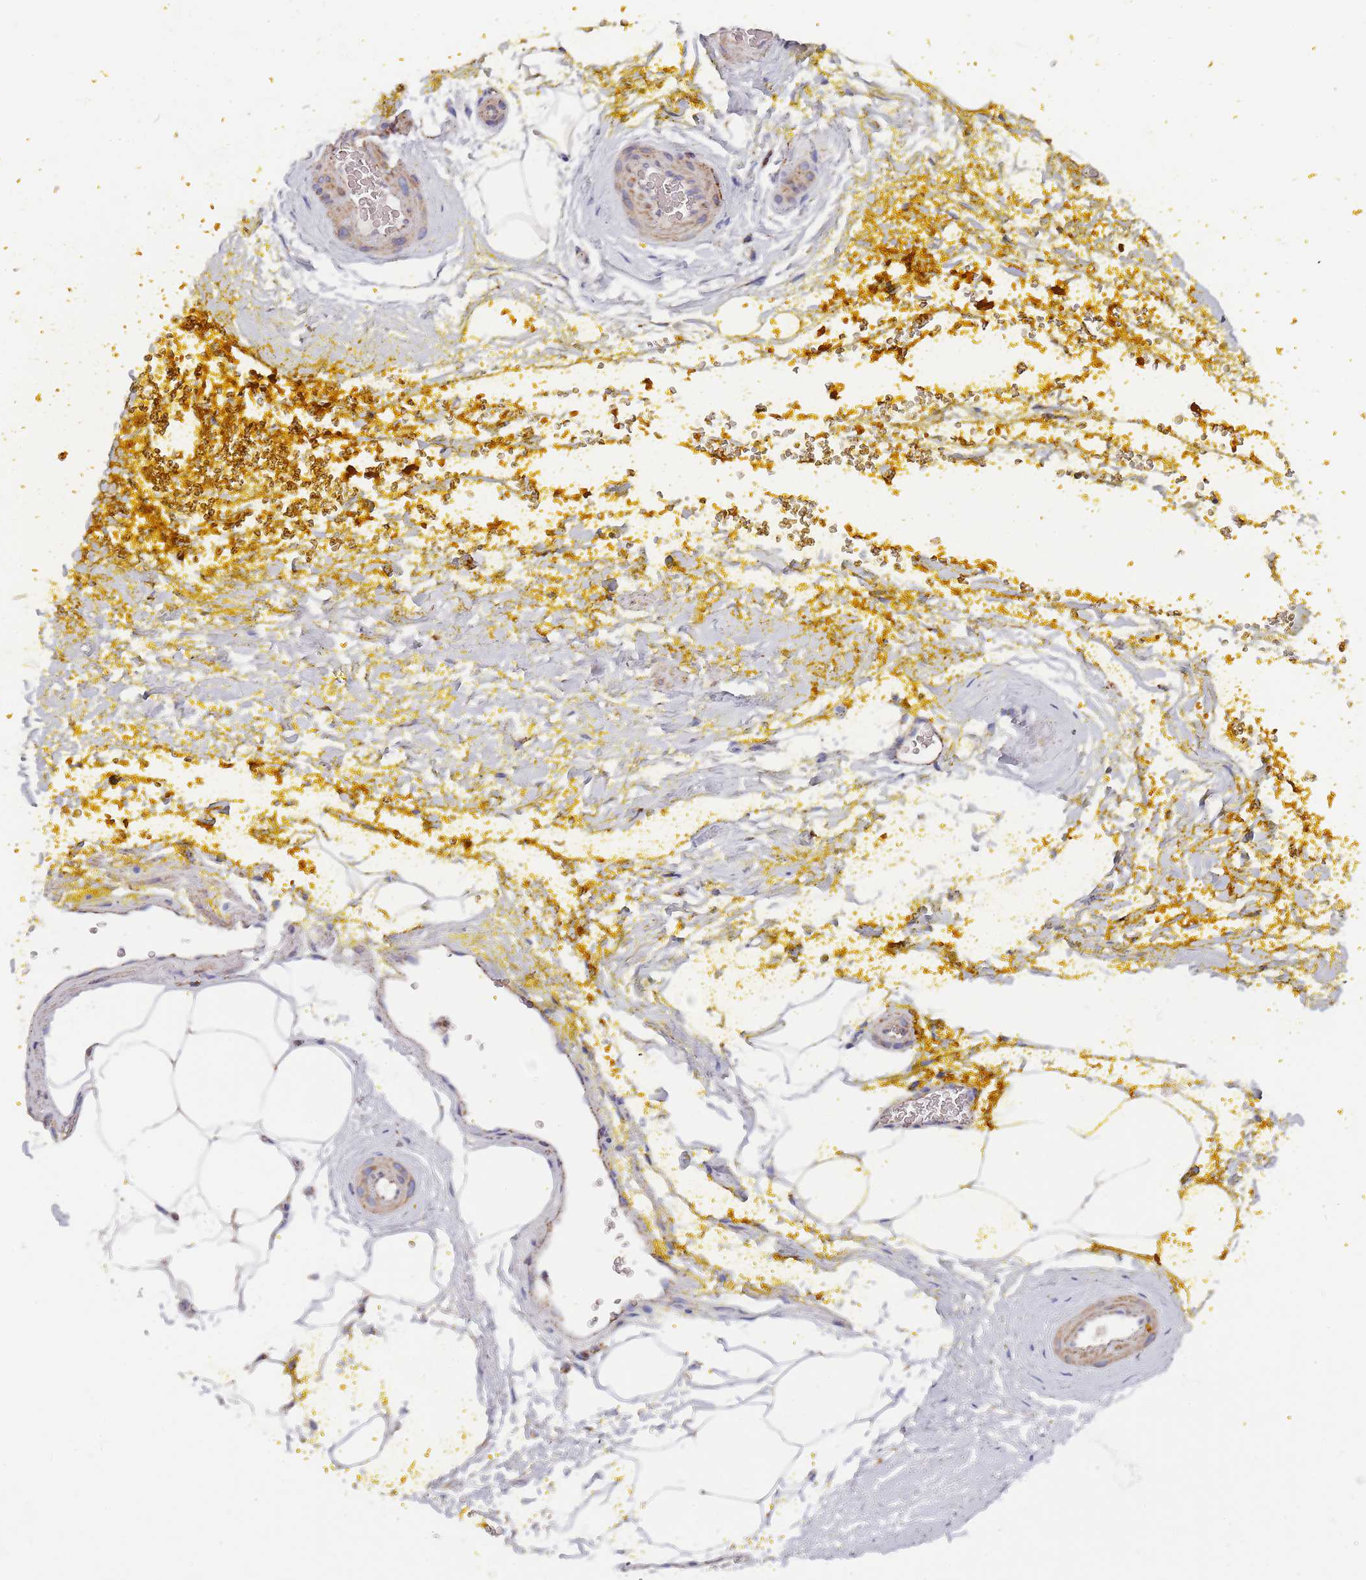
{"staining": {"intensity": "weak", "quantity": "25%-75%", "location": "cytoplasmic/membranous"}, "tissue": "adipose tissue", "cell_type": "Adipocytes", "image_type": "normal", "snomed": [{"axis": "morphology", "description": "Normal tissue, NOS"}, {"axis": "morphology", "description": "Adenocarcinoma, Low grade"}, {"axis": "topography", "description": "Prostate"}, {"axis": "topography", "description": "Peripheral nerve tissue"}], "caption": "Adipose tissue stained with immunohistochemistry demonstrates weak cytoplasmic/membranous staining in approximately 25%-75% of adipocytes. The staining is performed using DAB brown chromogen to label protein expression. The nuclei are counter-stained blue using hematoxylin.", "gene": "PGP", "patient": {"sex": "male", "age": 63}}